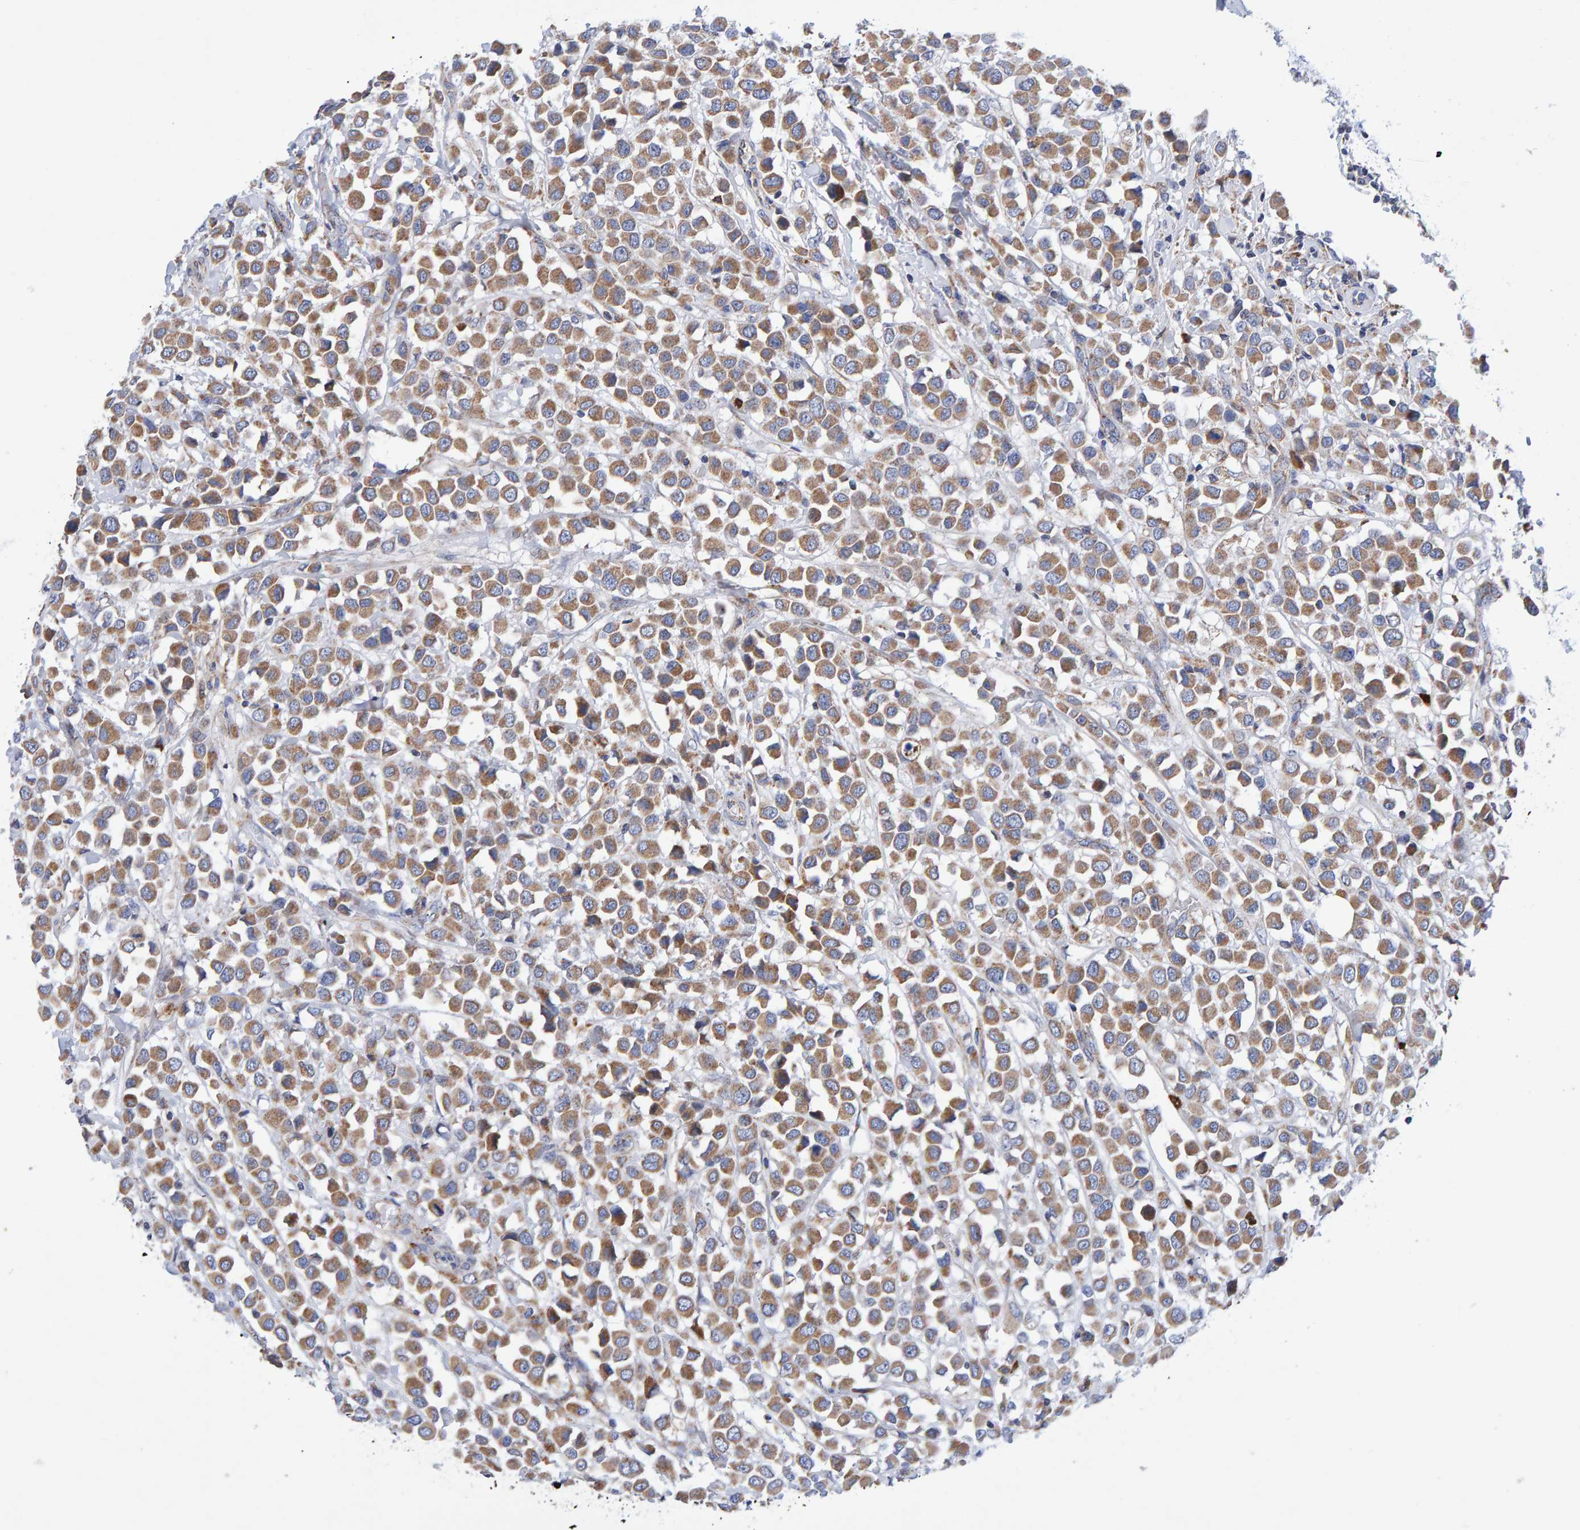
{"staining": {"intensity": "moderate", "quantity": ">75%", "location": "cytoplasmic/membranous"}, "tissue": "breast cancer", "cell_type": "Tumor cells", "image_type": "cancer", "snomed": [{"axis": "morphology", "description": "Duct carcinoma"}, {"axis": "topography", "description": "Breast"}], "caption": "Tumor cells display medium levels of moderate cytoplasmic/membranous expression in about >75% of cells in human breast invasive ductal carcinoma. Nuclei are stained in blue.", "gene": "EFR3A", "patient": {"sex": "female", "age": 61}}